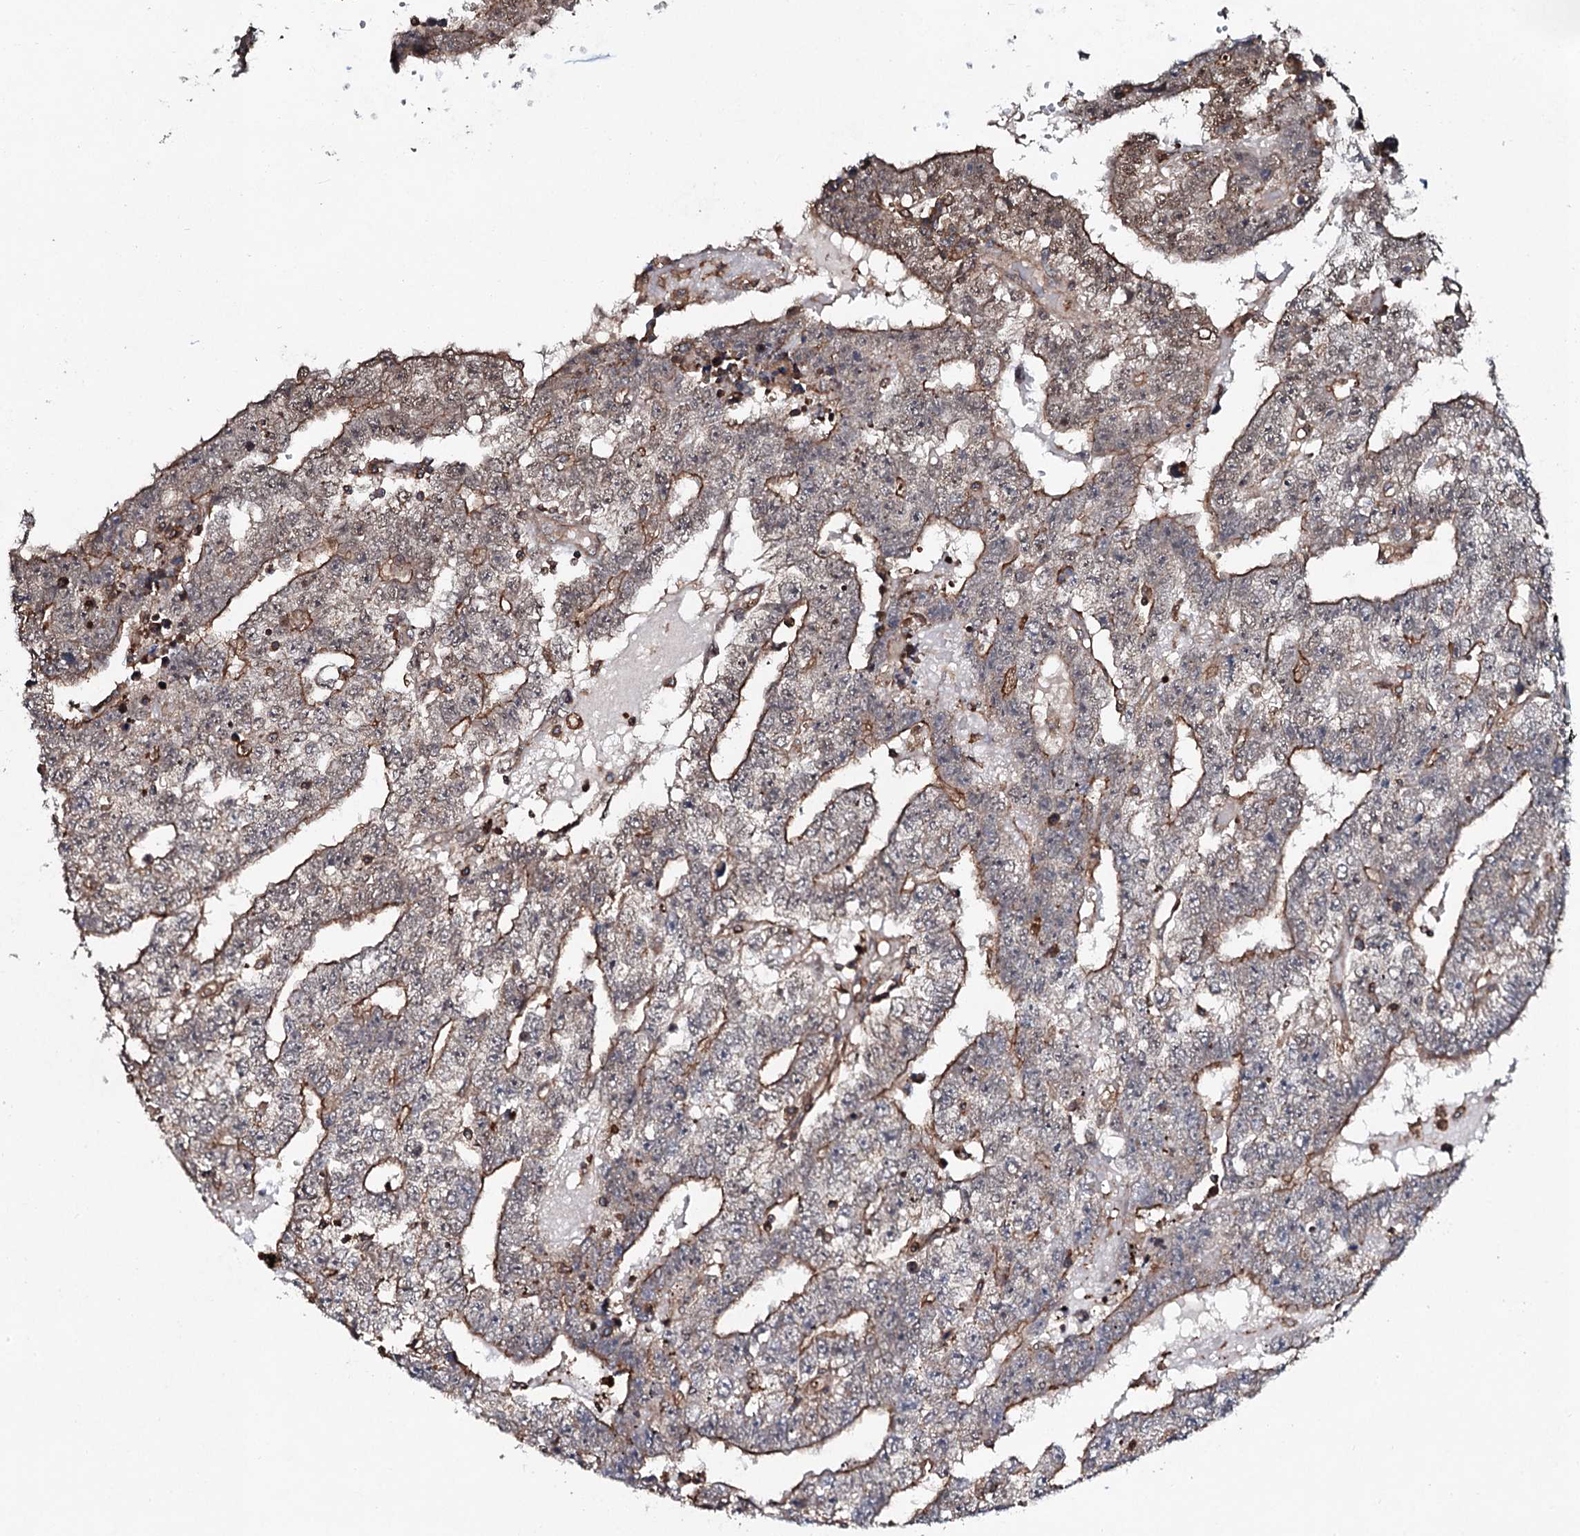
{"staining": {"intensity": "moderate", "quantity": ">75%", "location": "cytoplasmic/membranous,nuclear"}, "tissue": "testis cancer", "cell_type": "Tumor cells", "image_type": "cancer", "snomed": [{"axis": "morphology", "description": "Carcinoma, Embryonal, NOS"}, {"axis": "topography", "description": "Testis"}], "caption": "This micrograph shows immunohistochemistry (IHC) staining of human testis embryonal carcinoma, with medium moderate cytoplasmic/membranous and nuclear positivity in about >75% of tumor cells.", "gene": "COG6", "patient": {"sex": "male", "age": 25}}